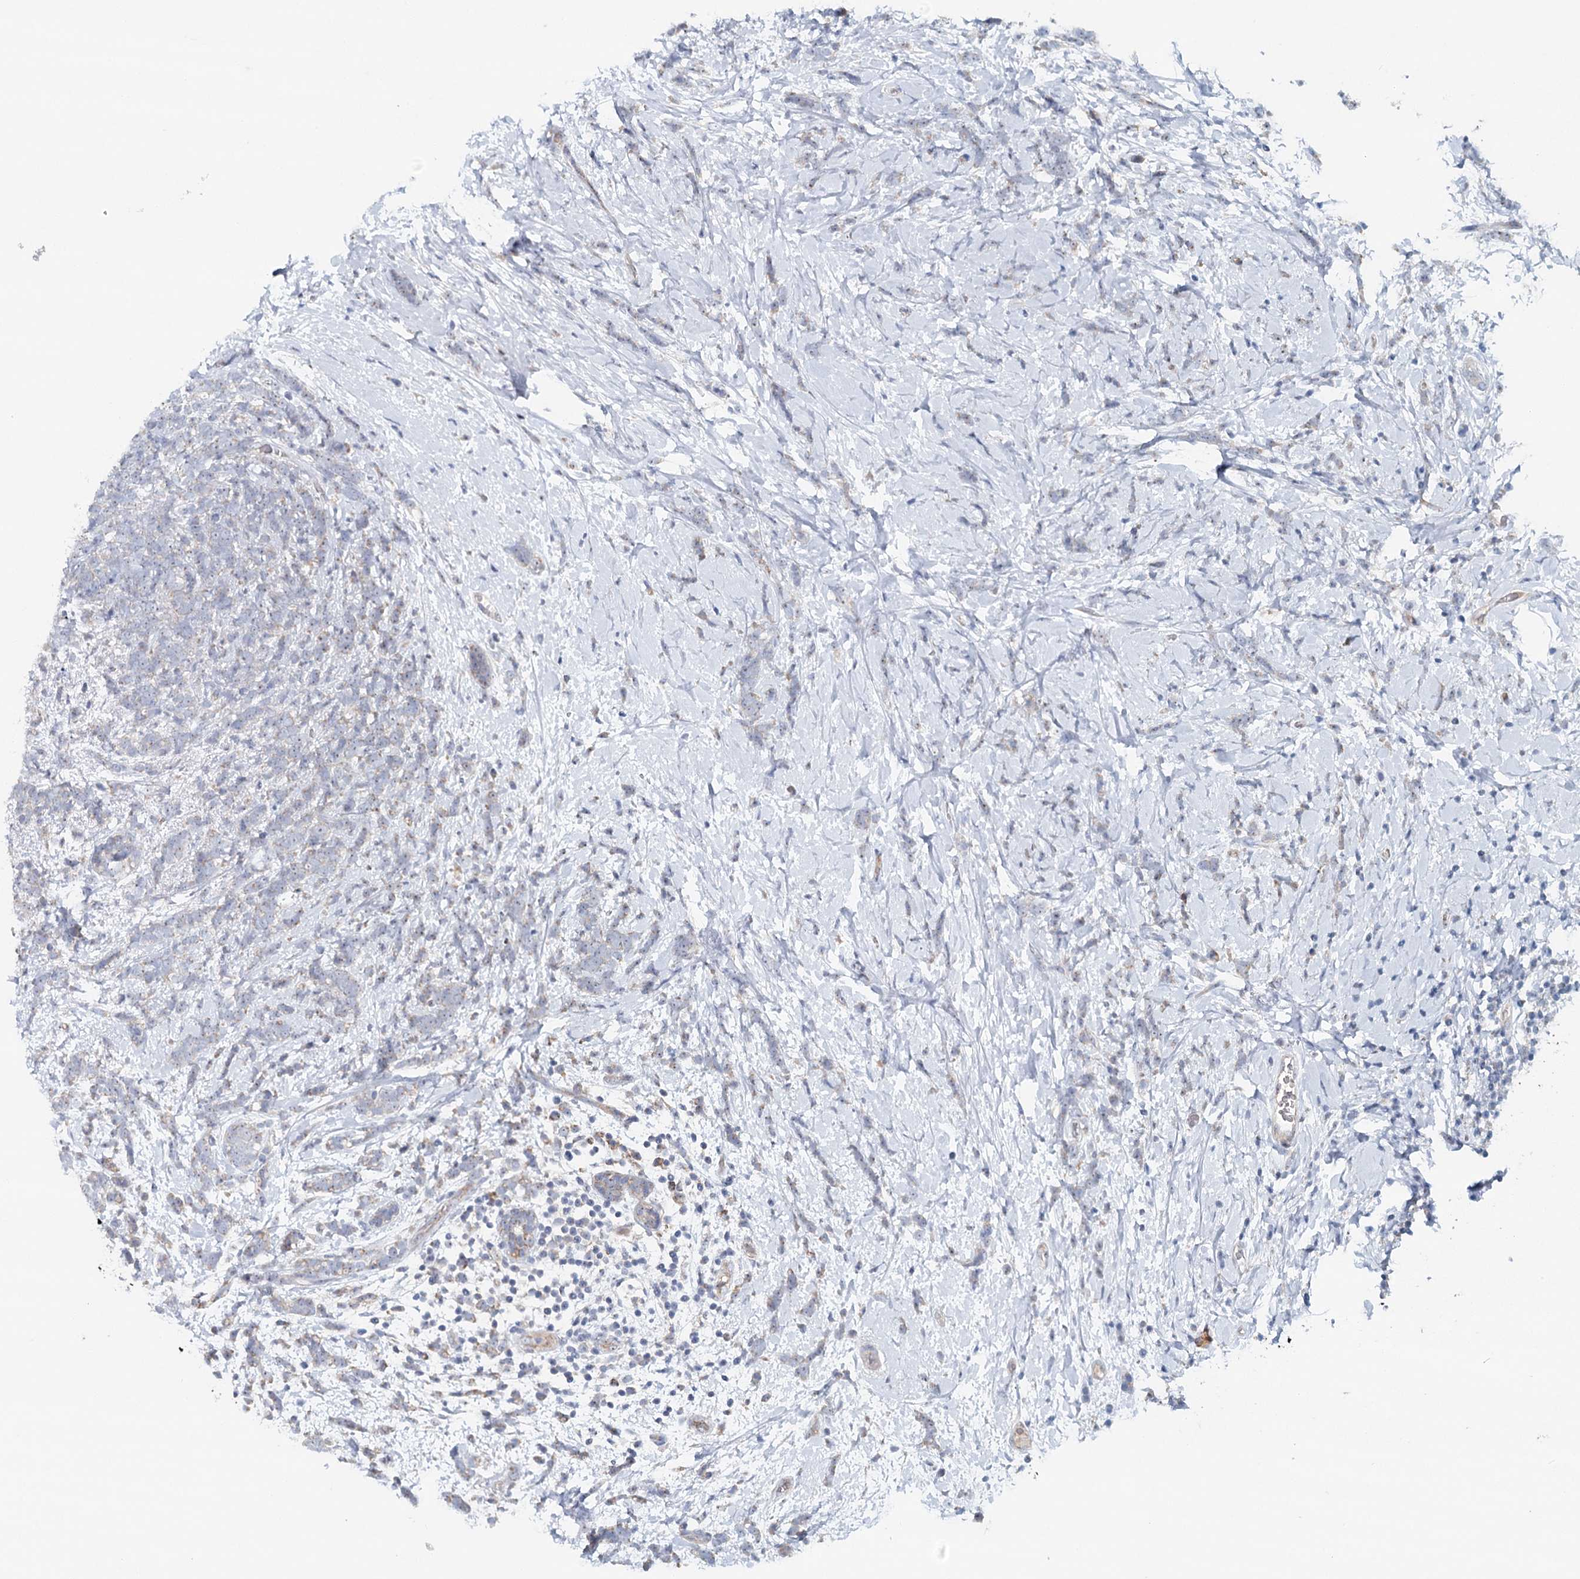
{"staining": {"intensity": "negative", "quantity": "none", "location": "none"}, "tissue": "breast cancer", "cell_type": "Tumor cells", "image_type": "cancer", "snomed": [{"axis": "morphology", "description": "Lobular carcinoma"}, {"axis": "topography", "description": "Breast"}], "caption": "IHC photomicrograph of neoplastic tissue: human breast lobular carcinoma stained with DAB reveals no significant protein staining in tumor cells.", "gene": "RBM43", "patient": {"sex": "female", "age": 58}}